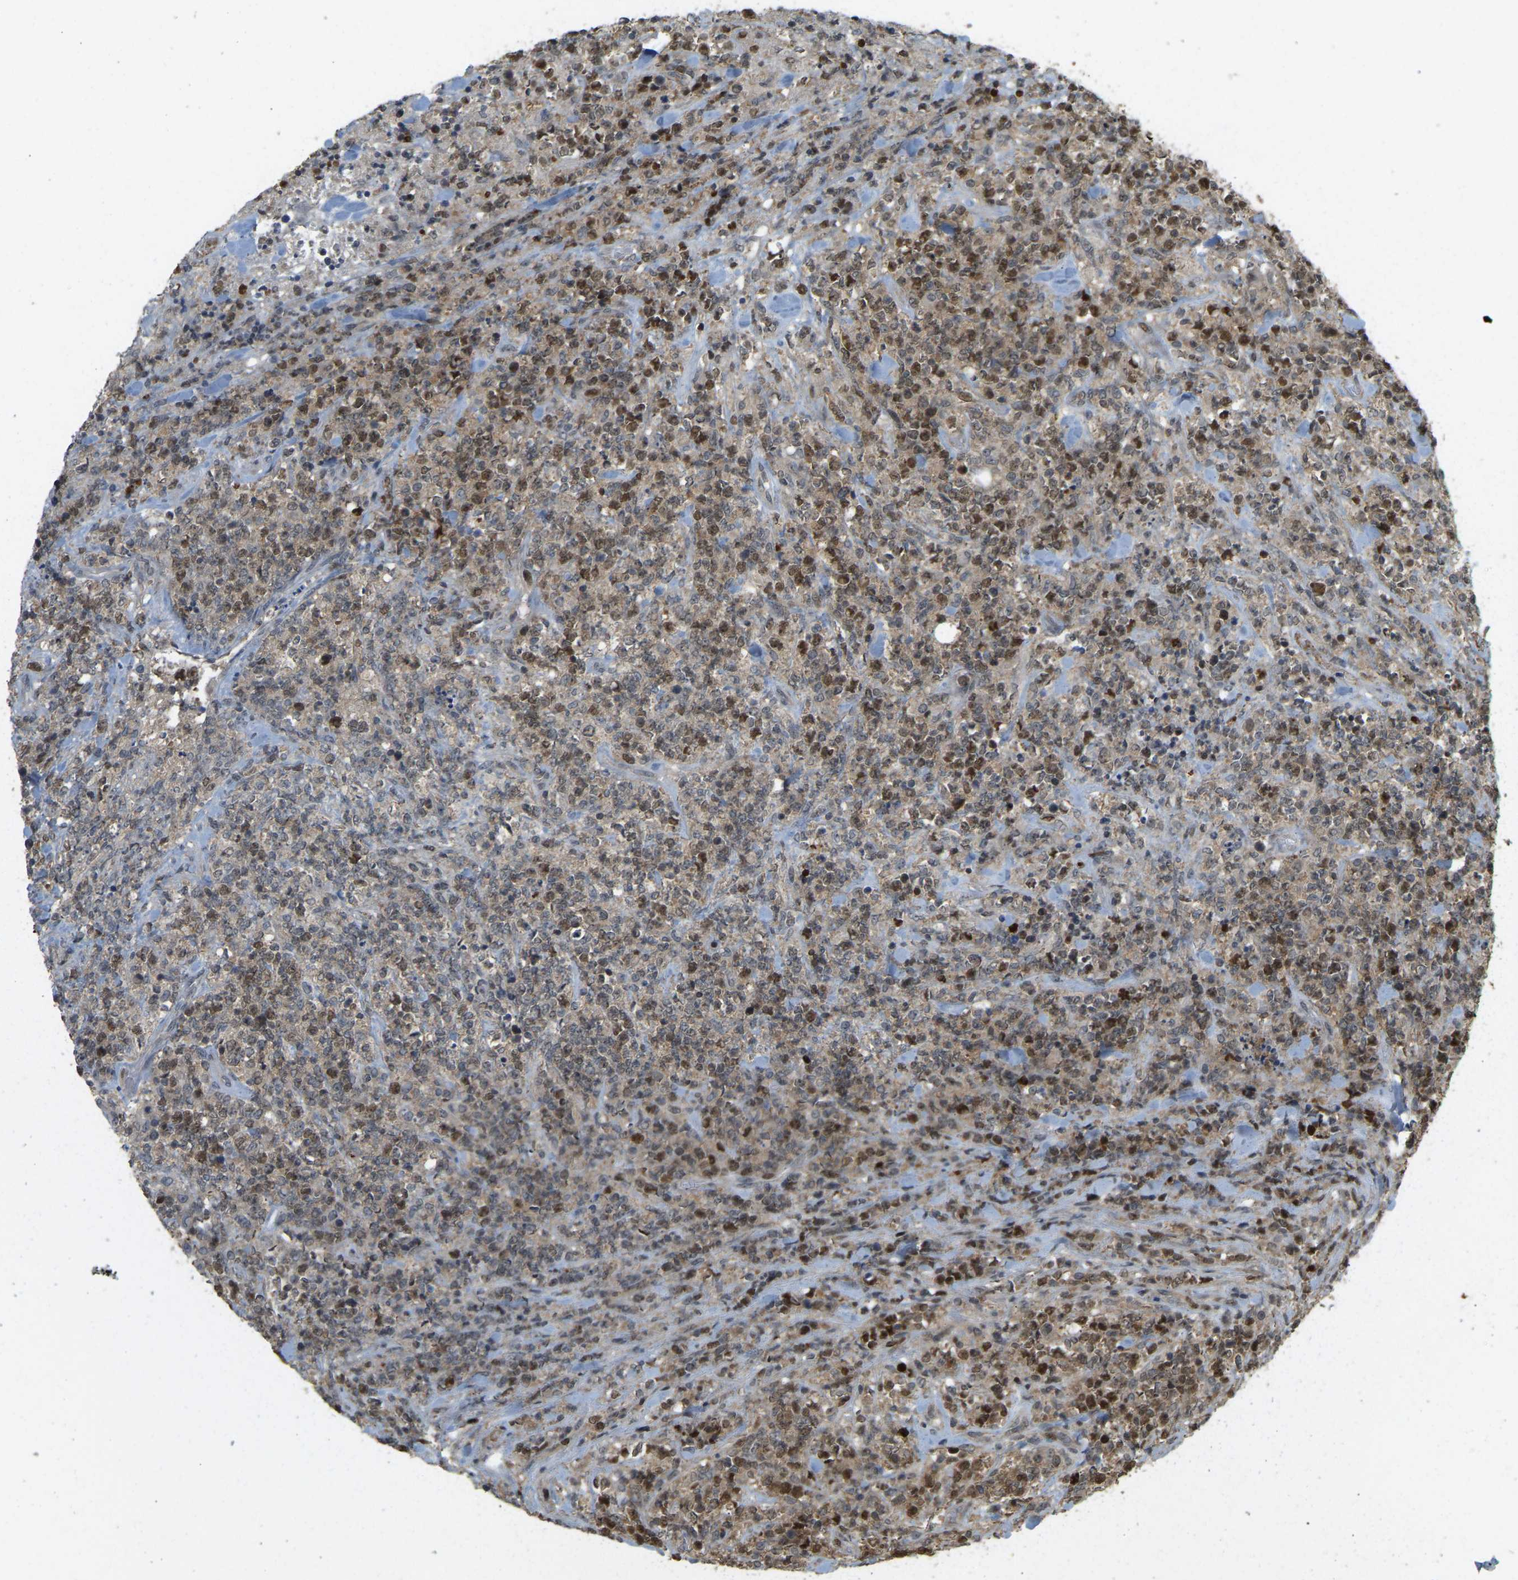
{"staining": {"intensity": "strong", "quantity": "<25%", "location": "nuclear"}, "tissue": "lymphoma", "cell_type": "Tumor cells", "image_type": "cancer", "snomed": [{"axis": "morphology", "description": "Malignant lymphoma, non-Hodgkin's type, High grade"}, {"axis": "topography", "description": "Soft tissue"}], "caption": "This is a micrograph of IHC staining of high-grade malignant lymphoma, non-Hodgkin's type, which shows strong staining in the nuclear of tumor cells.", "gene": "BRF2", "patient": {"sex": "male", "age": 18}}